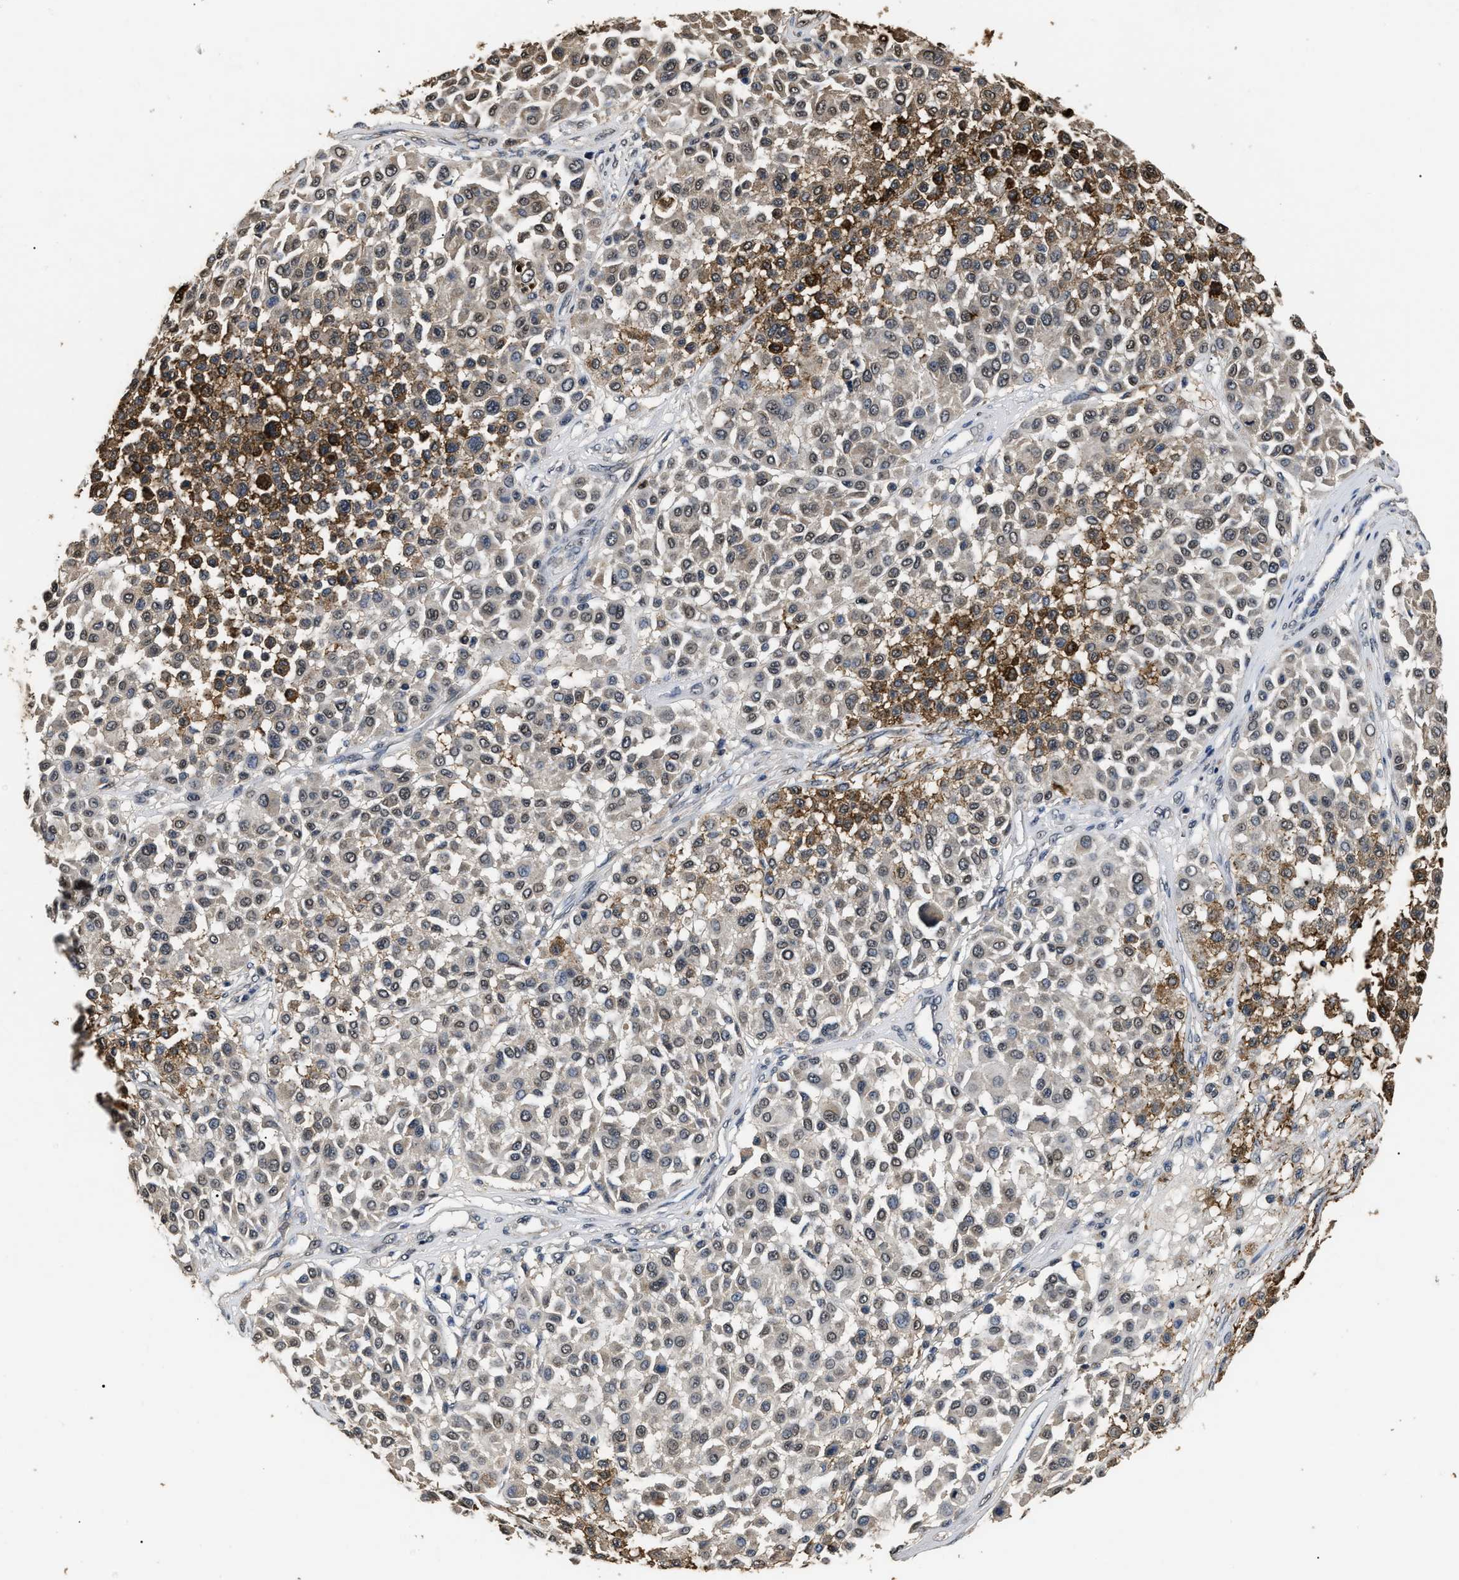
{"staining": {"intensity": "weak", "quantity": "25%-75%", "location": "nuclear"}, "tissue": "melanoma", "cell_type": "Tumor cells", "image_type": "cancer", "snomed": [{"axis": "morphology", "description": "Malignant melanoma, Metastatic site"}, {"axis": "topography", "description": "Soft tissue"}], "caption": "Immunohistochemistry (IHC) histopathology image of neoplastic tissue: melanoma stained using IHC exhibits low levels of weak protein expression localized specifically in the nuclear of tumor cells, appearing as a nuclear brown color.", "gene": "ANP32E", "patient": {"sex": "male", "age": 41}}